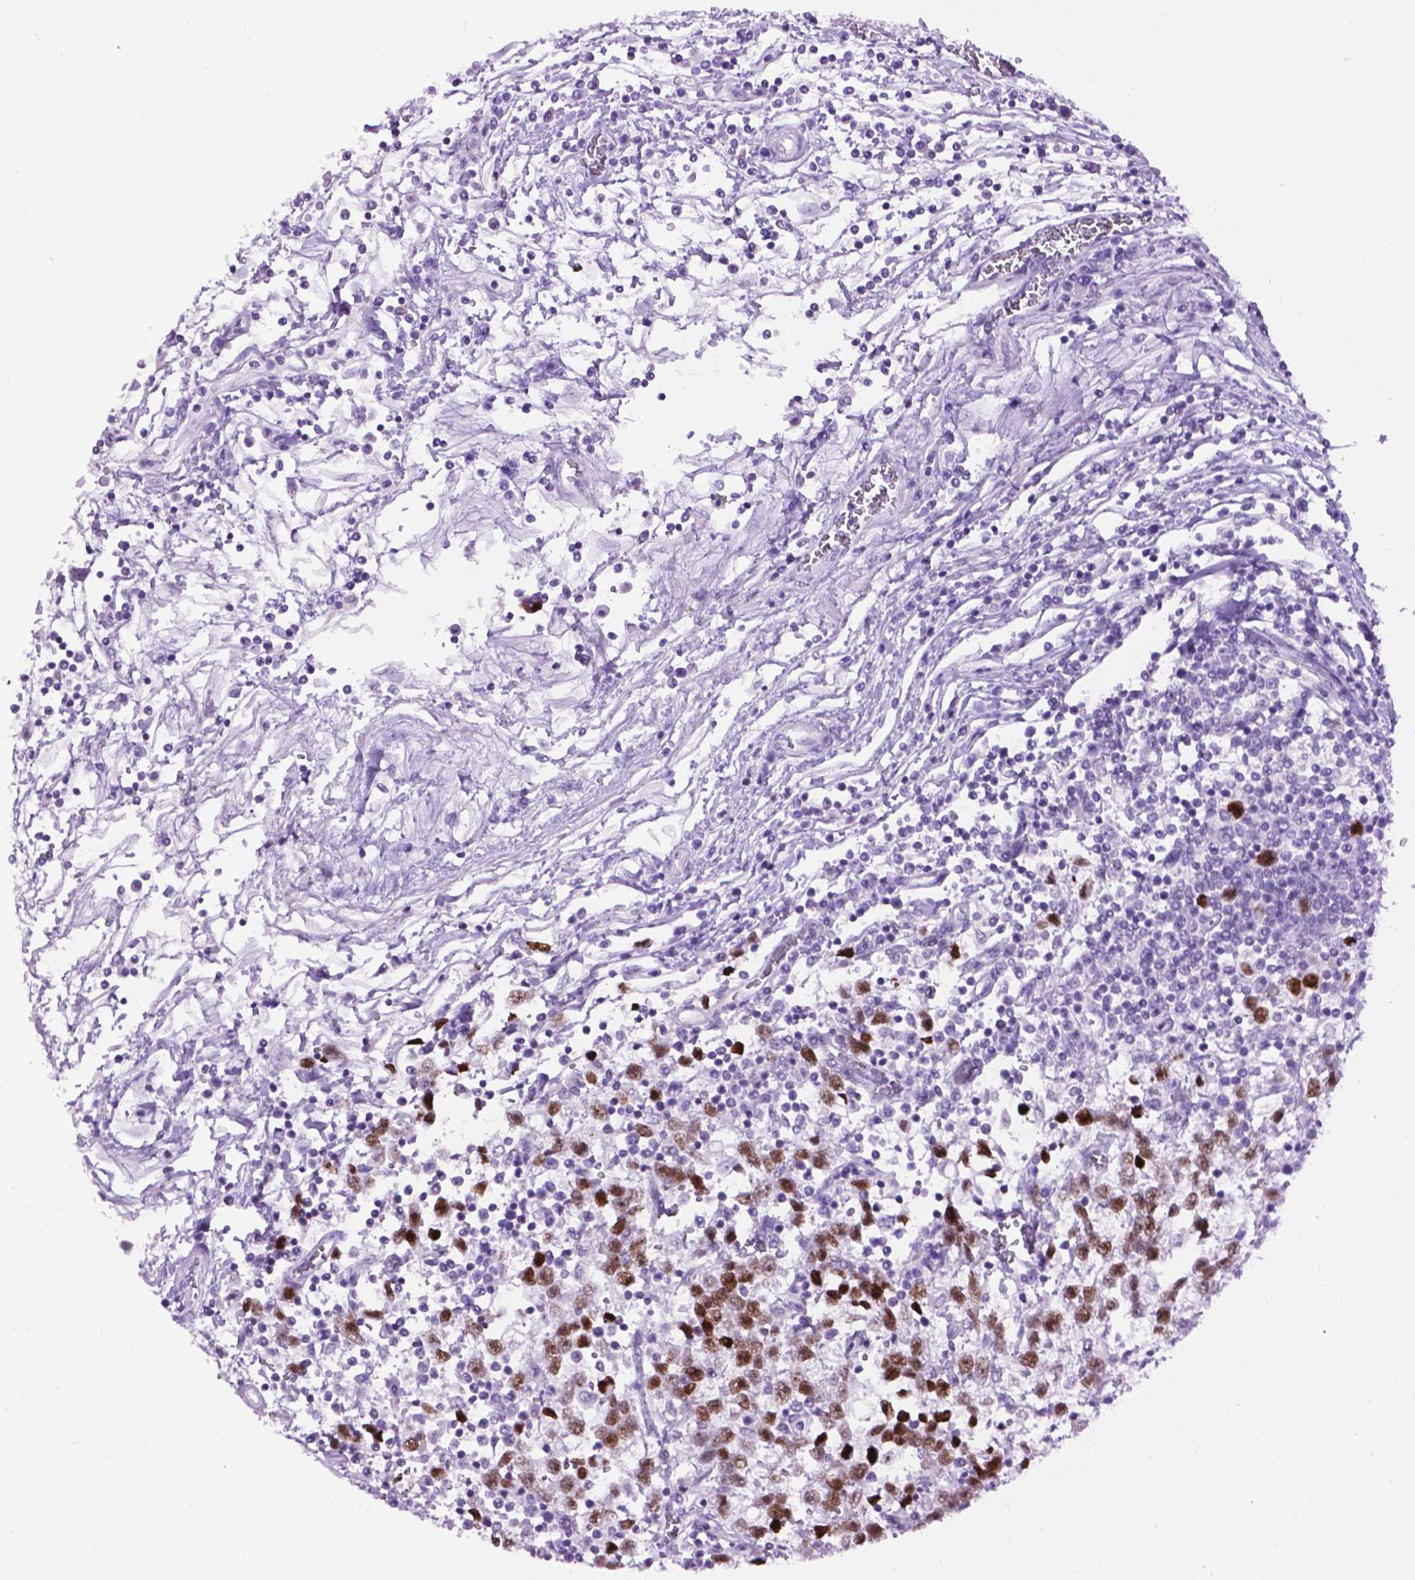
{"staining": {"intensity": "moderate", "quantity": "25%-75%", "location": "nuclear"}, "tissue": "testis cancer", "cell_type": "Tumor cells", "image_type": "cancer", "snomed": [{"axis": "morphology", "description": "Seminoma, NOS"}, {"axis": "topography", "description": "Testis"}], "caption": "Protein expression analysis of testis cancer (seminoma) displays moderate nuclear staining in approximately 25%-75% of tumor cells.", "gene": "TH", "patient": {"sex": "male", "age": 34}}